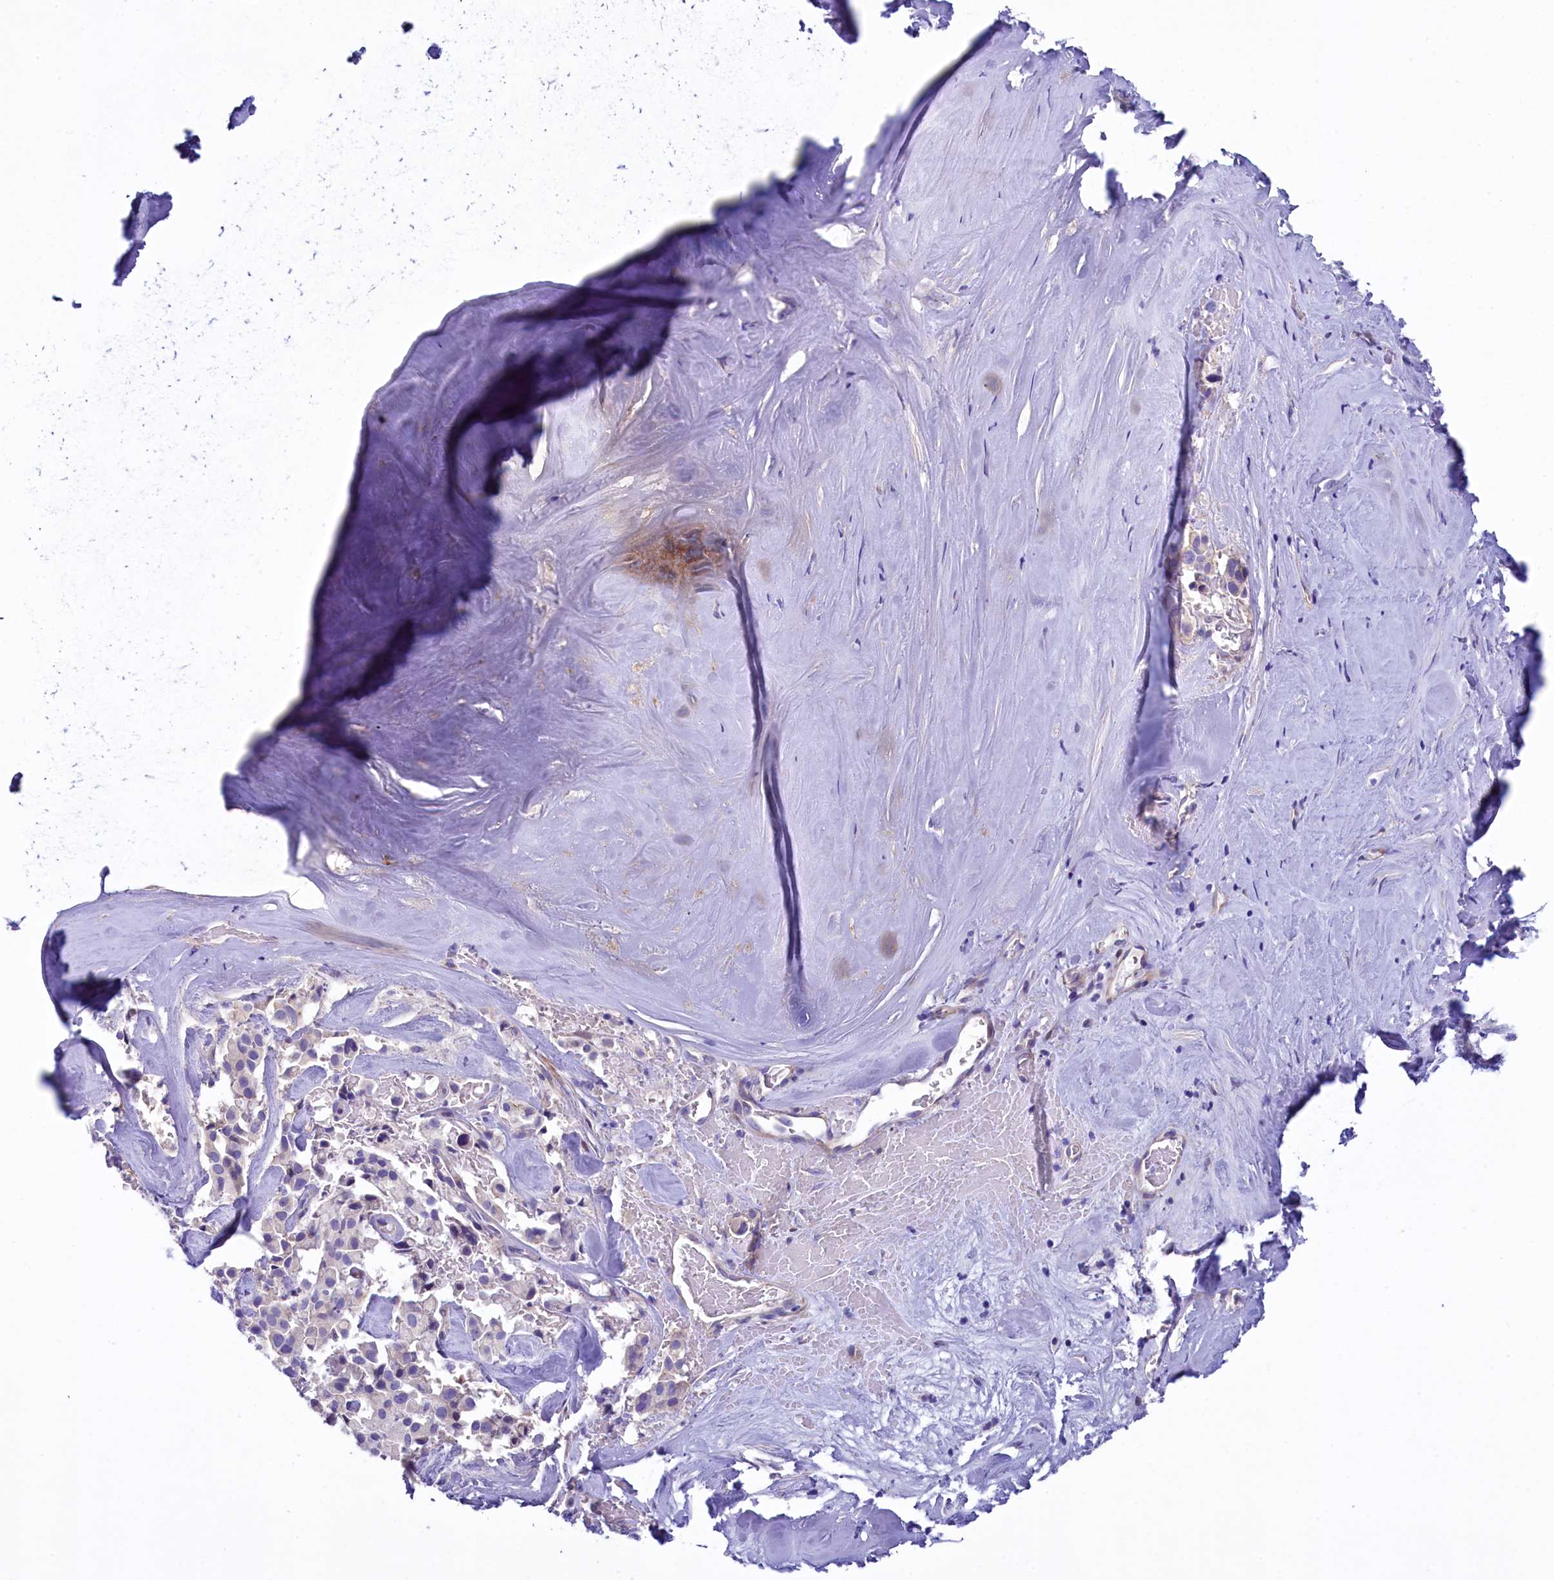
{"staining": {"intensity": "negative", "quantity": "none", "location": "none"}, "tissue": "pancreatic cancer", "cell_type": "Tumor cells", "image_type": "cancer", "snomed": [{"axis": "morphology", "description": "Adenocarcinoma, NOS"}, {"axis": "topography", "description": "Pancreas"}], "caption": "Immunohistochemistry (IHC) image of neoplastic tissue: human pancreatic adenocarcinoma stained with DAB (3,3'-diaminobenzidine) demonstrates no significant protein expression in tumor cells.", "gene": "KRBOX5", "patient": {"sex": "male", "age": 65}}